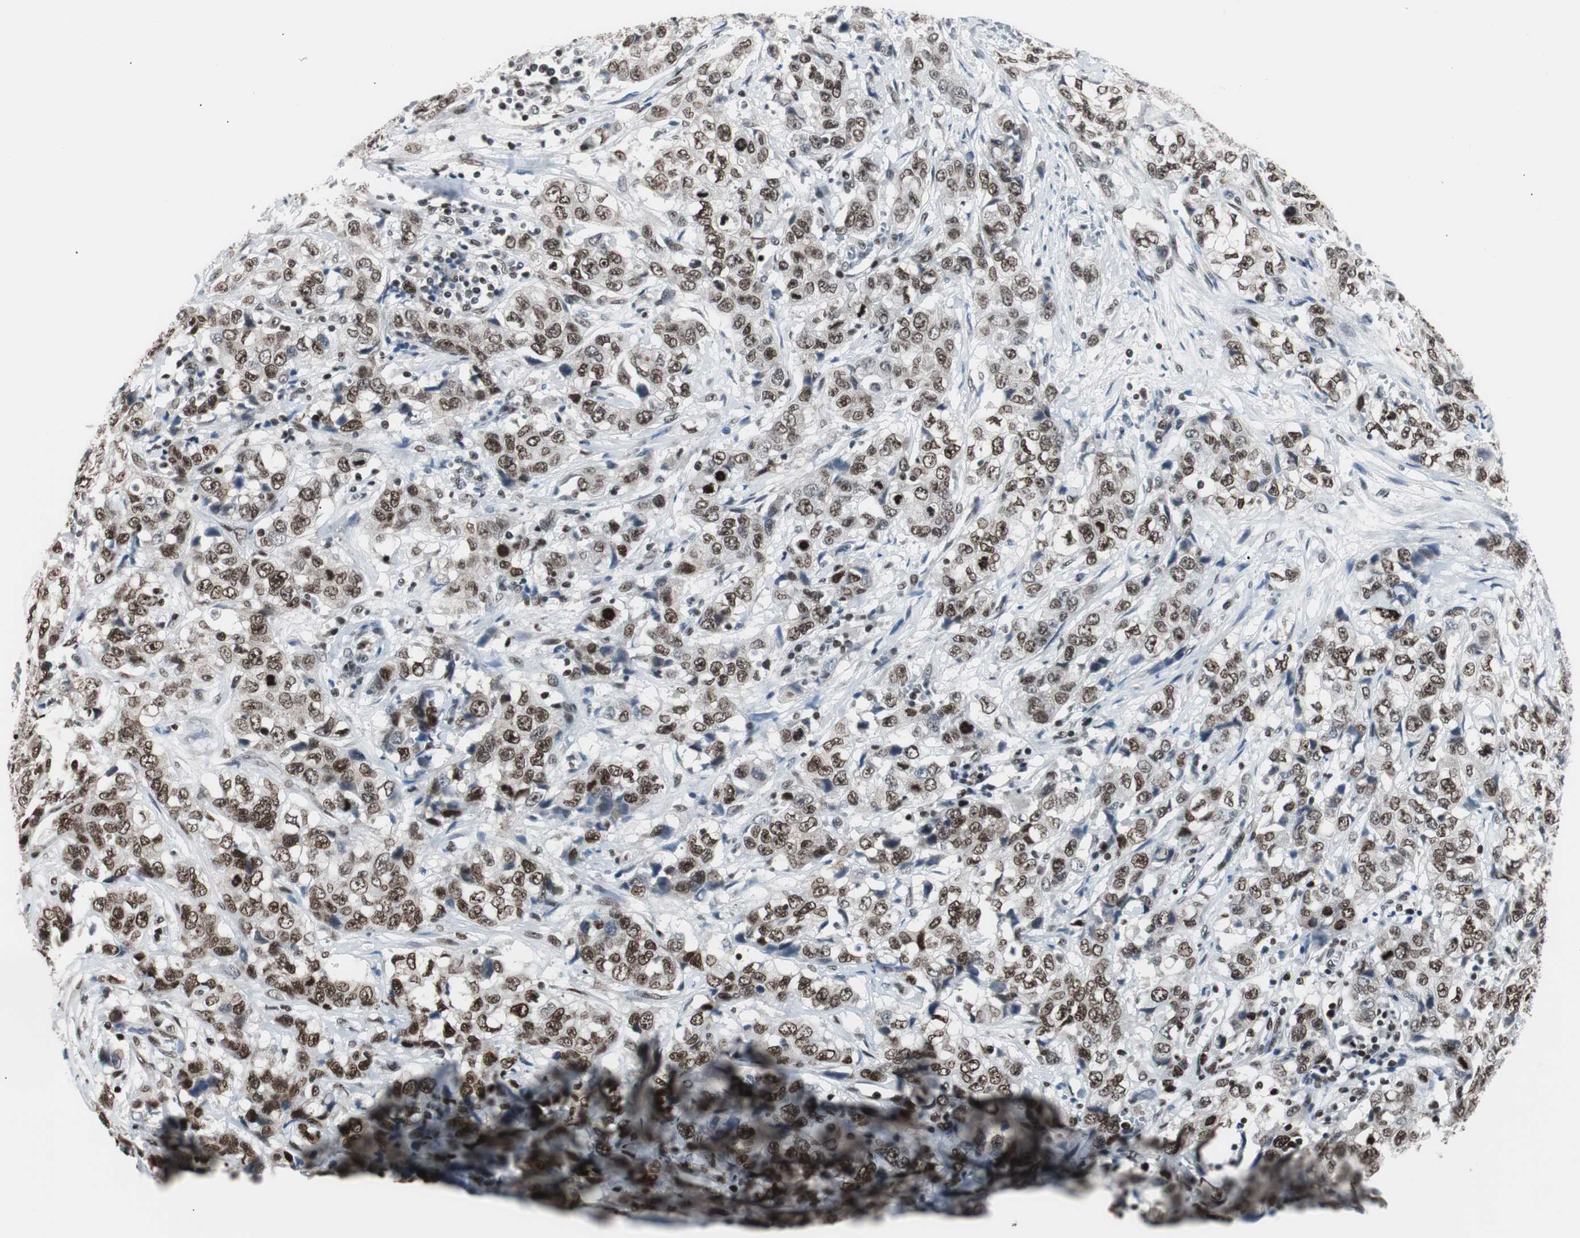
{"staining": {"intensity": "moderate", "quantity": ">75%", "location": "nuclear"}, "tissue": "stomach cancer", "cell_type": "Tumor cells", "image_type": "cancer", "snomed": [{"axis": "morphology", "description": "Adenocarcinoma, NOS"}, {"axis": "topography", "description": "Stomach"}], "caption": "Immunohistochemistry (IHC) (DAB (3,3'-diaminobenzidine)) staining of stomach cancer displays moderate nuclear protein staining in about >75% of tumor cells.", "gene": "XRCC1", "patient": {"sex": "male", "age": 48}}